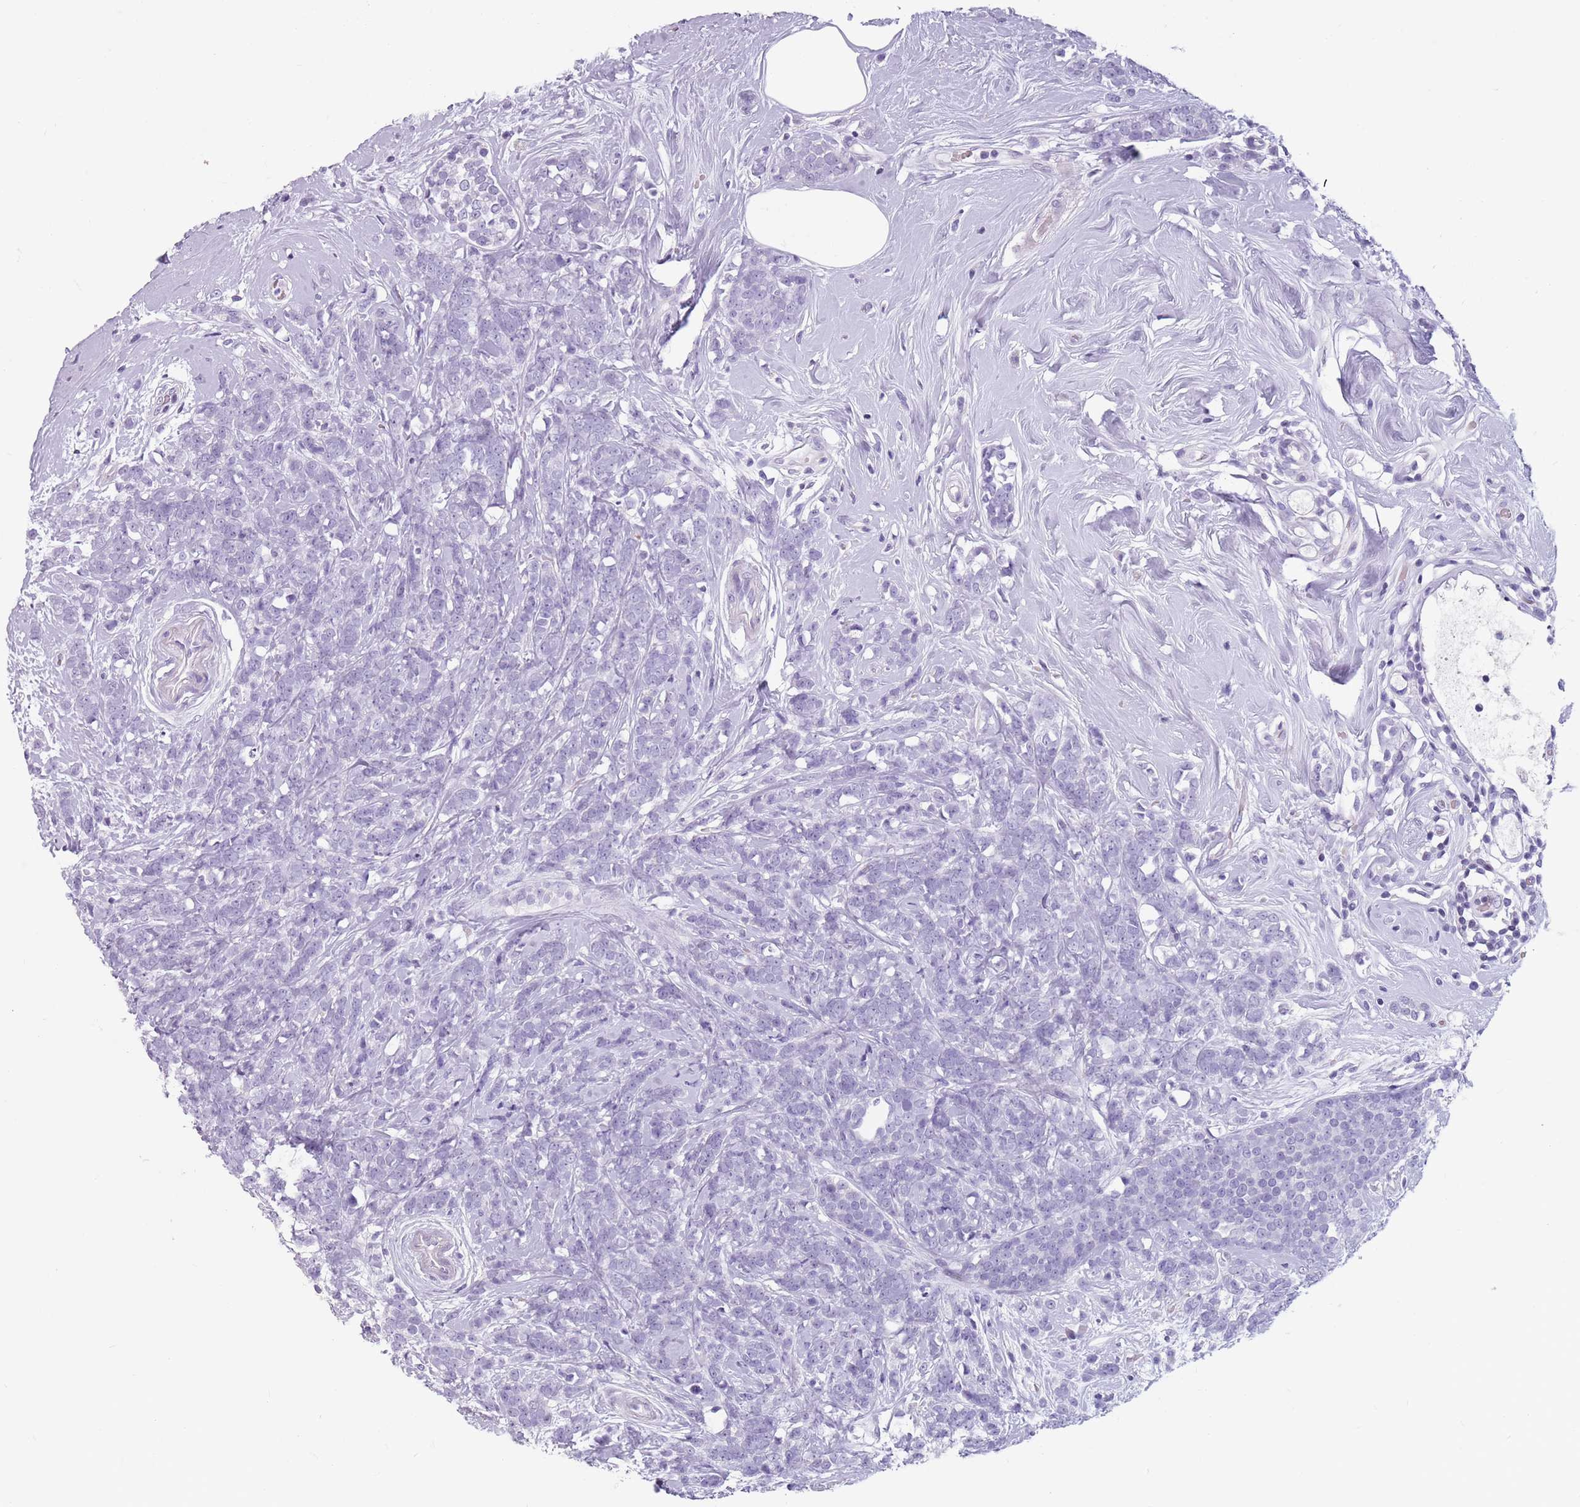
{"staining": {"intensity": "negative", "quantity": "none", "location": "none"}, "tissue": "breast cancer", "cell_type": "Tumor cells", "image_type": "cancer", "snomed": [{"axis": "morphology", "description": "Lobular carcinoma"}, {"axis": "topography", "description": "Breast"}], "caption": "This is a photomicrograph of immunohistochemistry (IHC) staining of breast lobular carcinoma, which shows no positivity in tumor cells.", "gene": "SPESP1", "patient": {"sex": "female", "age": 58}}